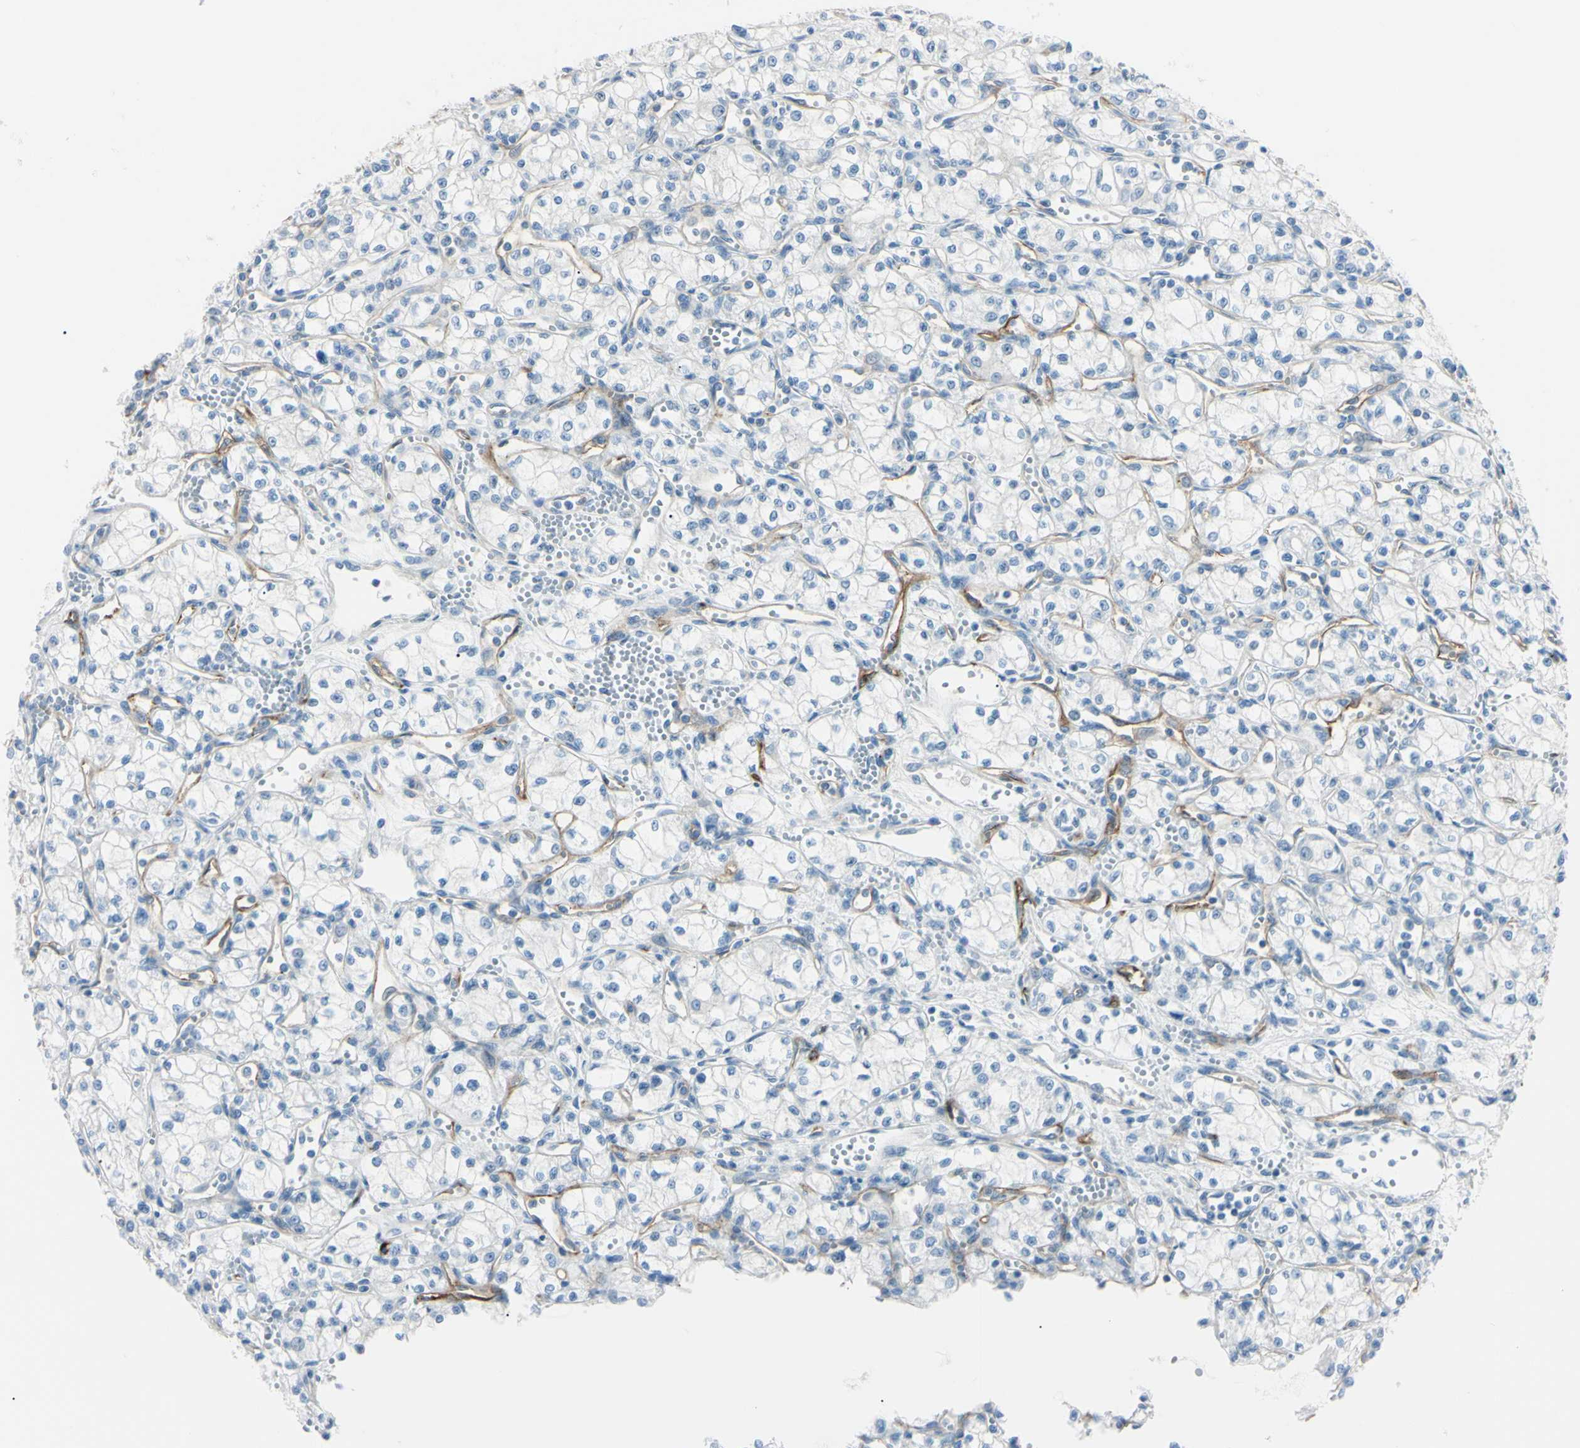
{"staining": {"intensity": "negative", "quantity": "none", "location": "none"}, "tissue": "renal cancer", "cell_type": "Tumor cells", "image_type": "cancer", "snomed": [{"axis": "morphology", "description": "Normal tissue, NOS"}, {"axis": "morphology", "description": "Adenocarcinoma, NOS"}, {"axis": "topography", "description": "Kidney"}], "caption": "Renal cancer stained for a protein using IHC exhibits no staining tumor cells.", "gene": "FOLH1", "patient": {"sex": "male", "age": 59}}